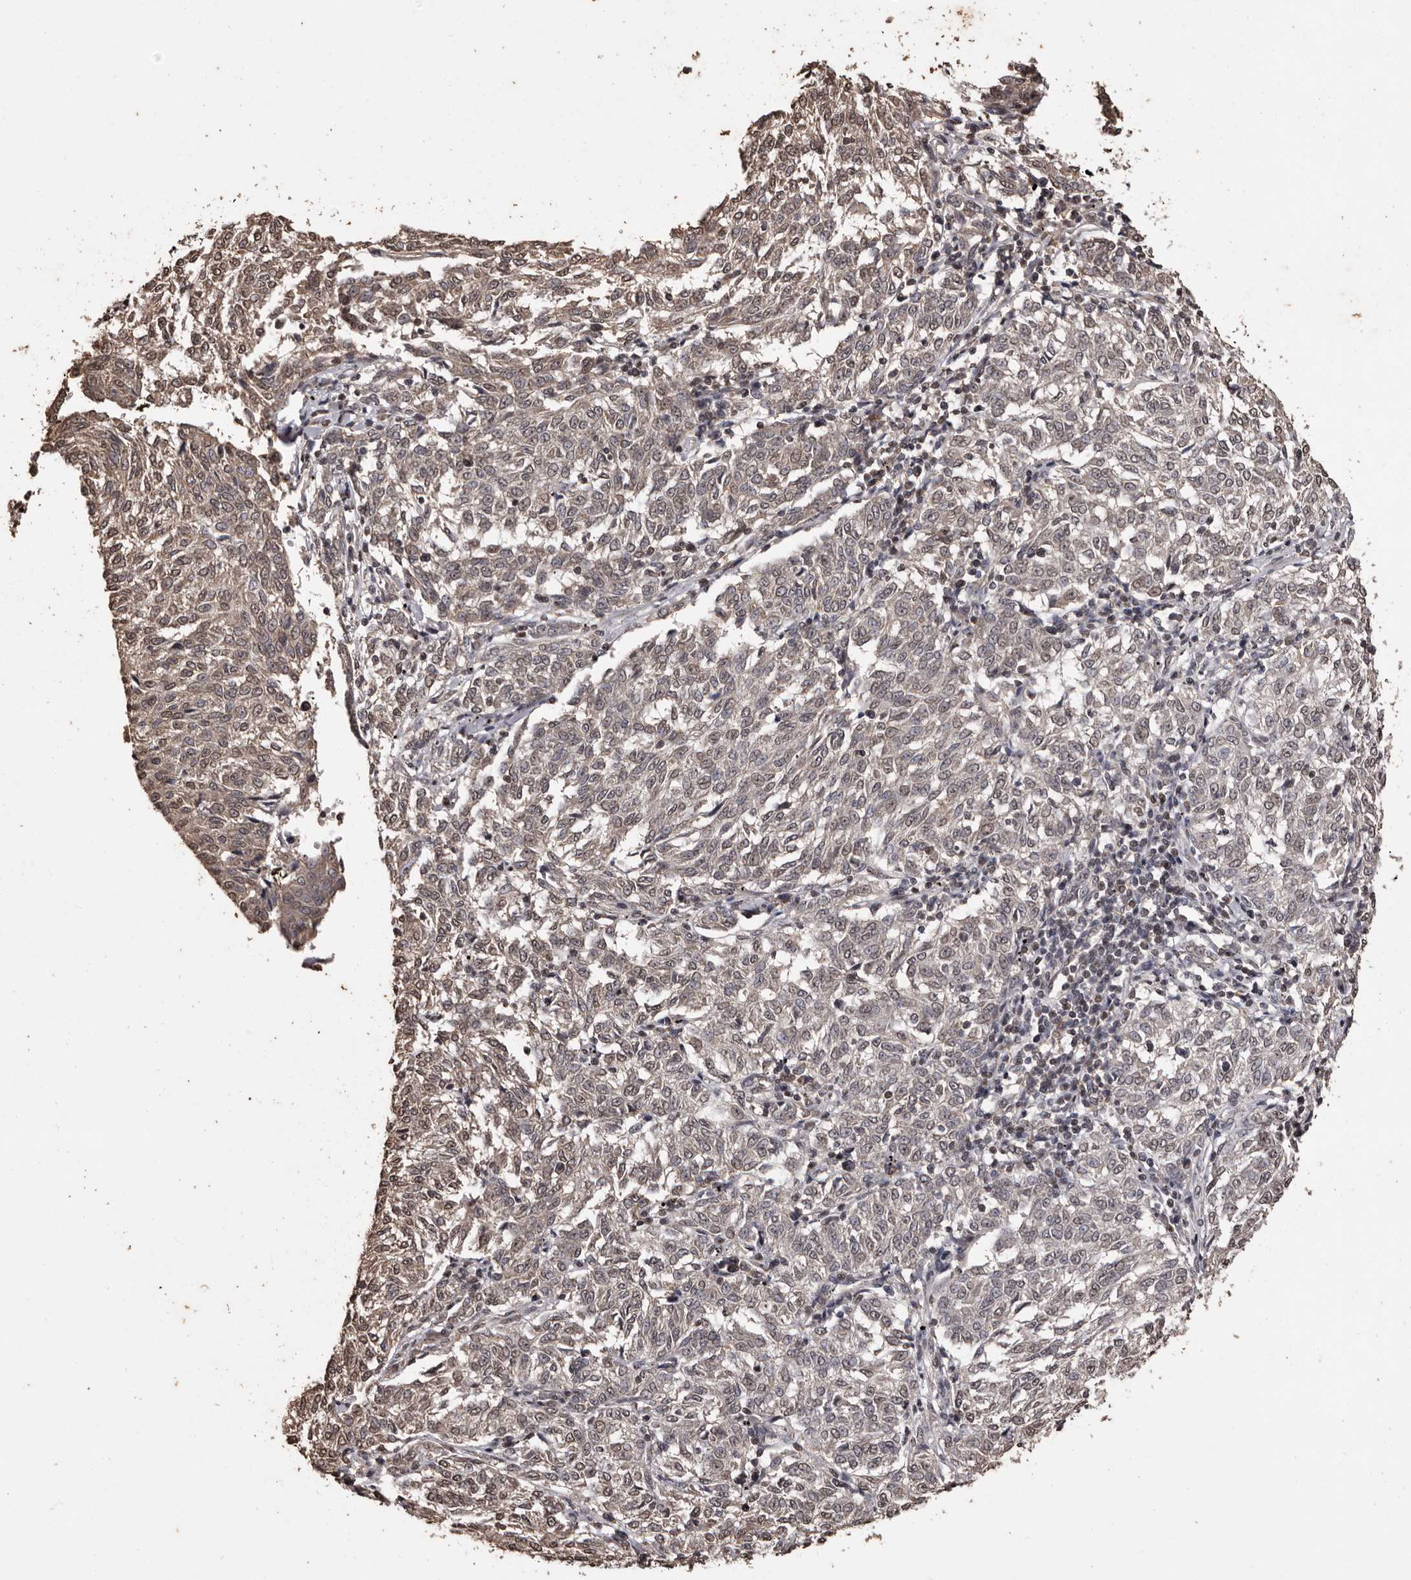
{"staining": {"intensity": "weak", "quantity": "25%-75%", "location": "cytoplasmic/membranous,nuclear"}, "tissue": "melanoma", "cell_type": "Tumor cells", "image_type": "cancer", "snomed": [{"axis": "morphology", "description": "Malignant melanoma, NOS"}, {"axis": "topography", "description": "Skin"}], "caption": "Human malignant melanoma stained with a protein marker demonstrates weak staining in tumor cells.", "gene": "NAV1", "patient": {"sex": "female", "age": 72}}